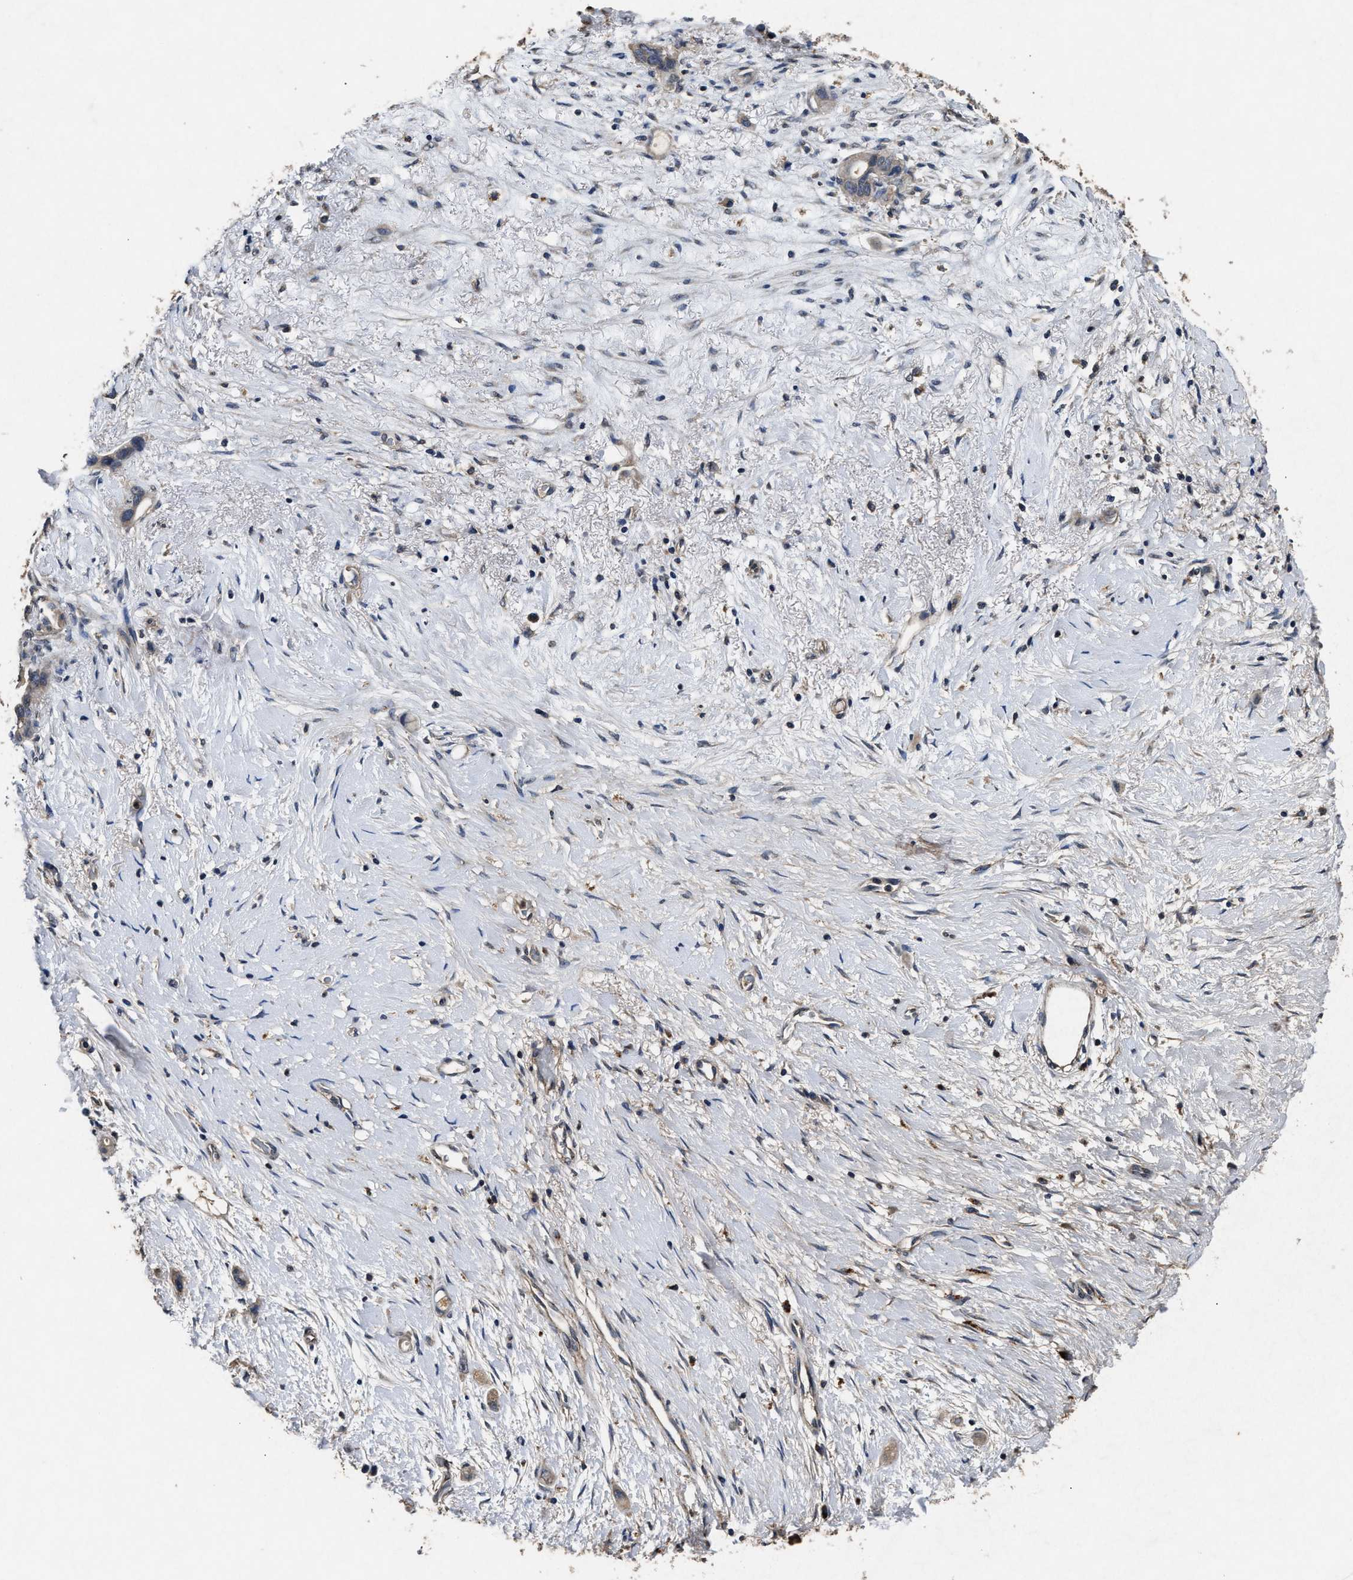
{"staining": {"intensity": "negative", "quantity": "none", "location": "none"}, "tissue": "liver cancer", "cell_type": "Tumor cells", "image_type": "cancer", "snomed": [{"axis": "morphology", "description": "Cholangiocarcinoma"}, {"axis": "topography", "description": "Liver"}], "caption": "This micrograph is of liver cancer stained with immunohistochemistry (IHC) to label a protein in brown with the nuclei are counter-stained blue. There is no positivity in tumor cells. (Immunohistochemistry, brightfield microscopy, high magnification).", "gene": "PDAP1", "patient": {"sex": "female", "age": 65}}